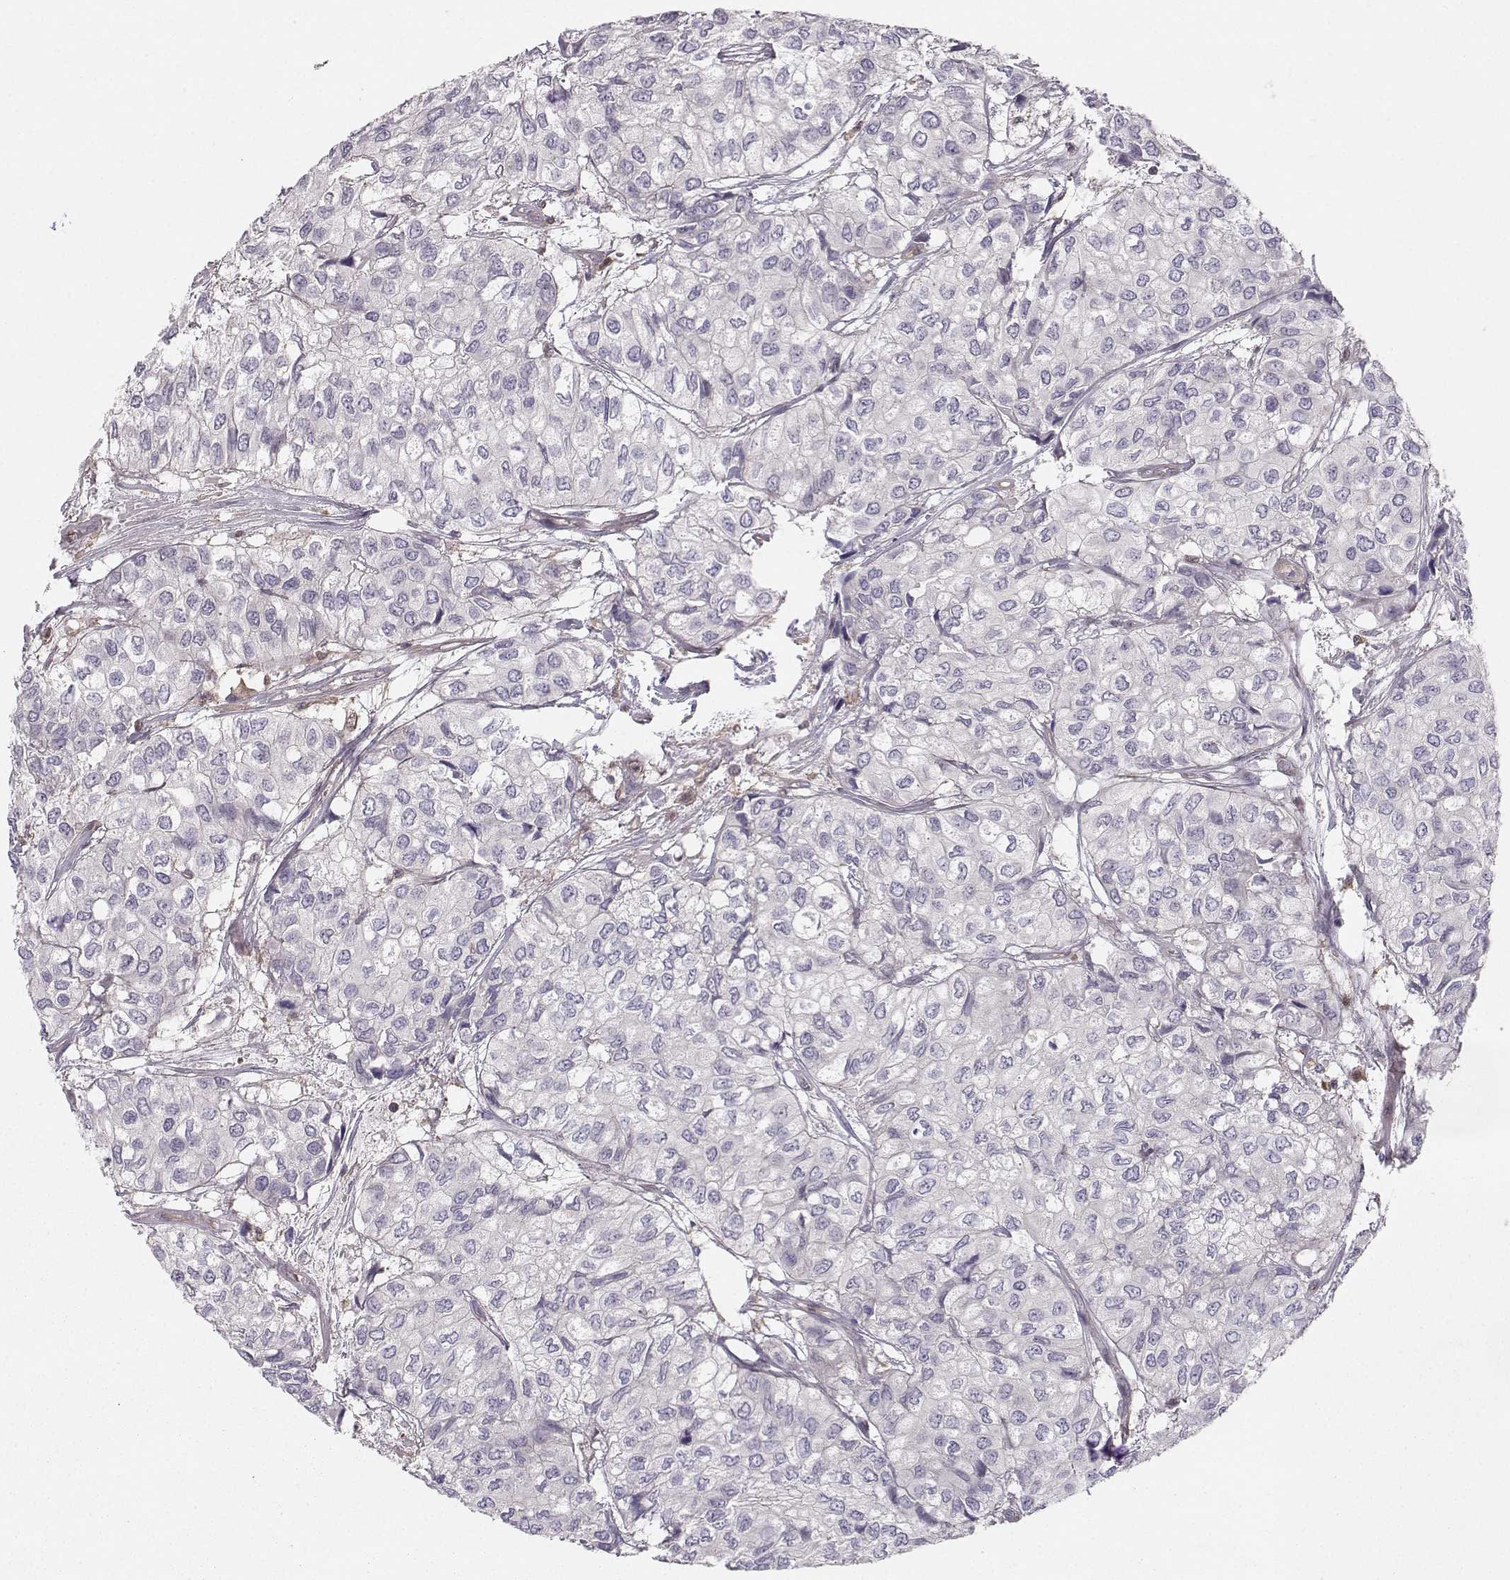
{"staining": {"intensity": "negative", "quantity": "none", "location": "none"}, "tissue": "urothelial cancer", "cell_type": "Tumor cells", "image_type": "cancer", "snomed": [{"axis": "morphology", "description": "Urothelial carcinoma, High grade"}, {"axis": "topography", "description": "Urinary bladder"}], "caption": "DAB (3,3'-diaminobenzidine) immunohistochemical staining of human urothelial cancer exhibits no significant expression in tumor cells. (Brightfield microscopy of DAB immunohistochemistry (IHC) at high magnification).", "gene": "ASB16", "patient": {"sex": "male", "age": 73}}